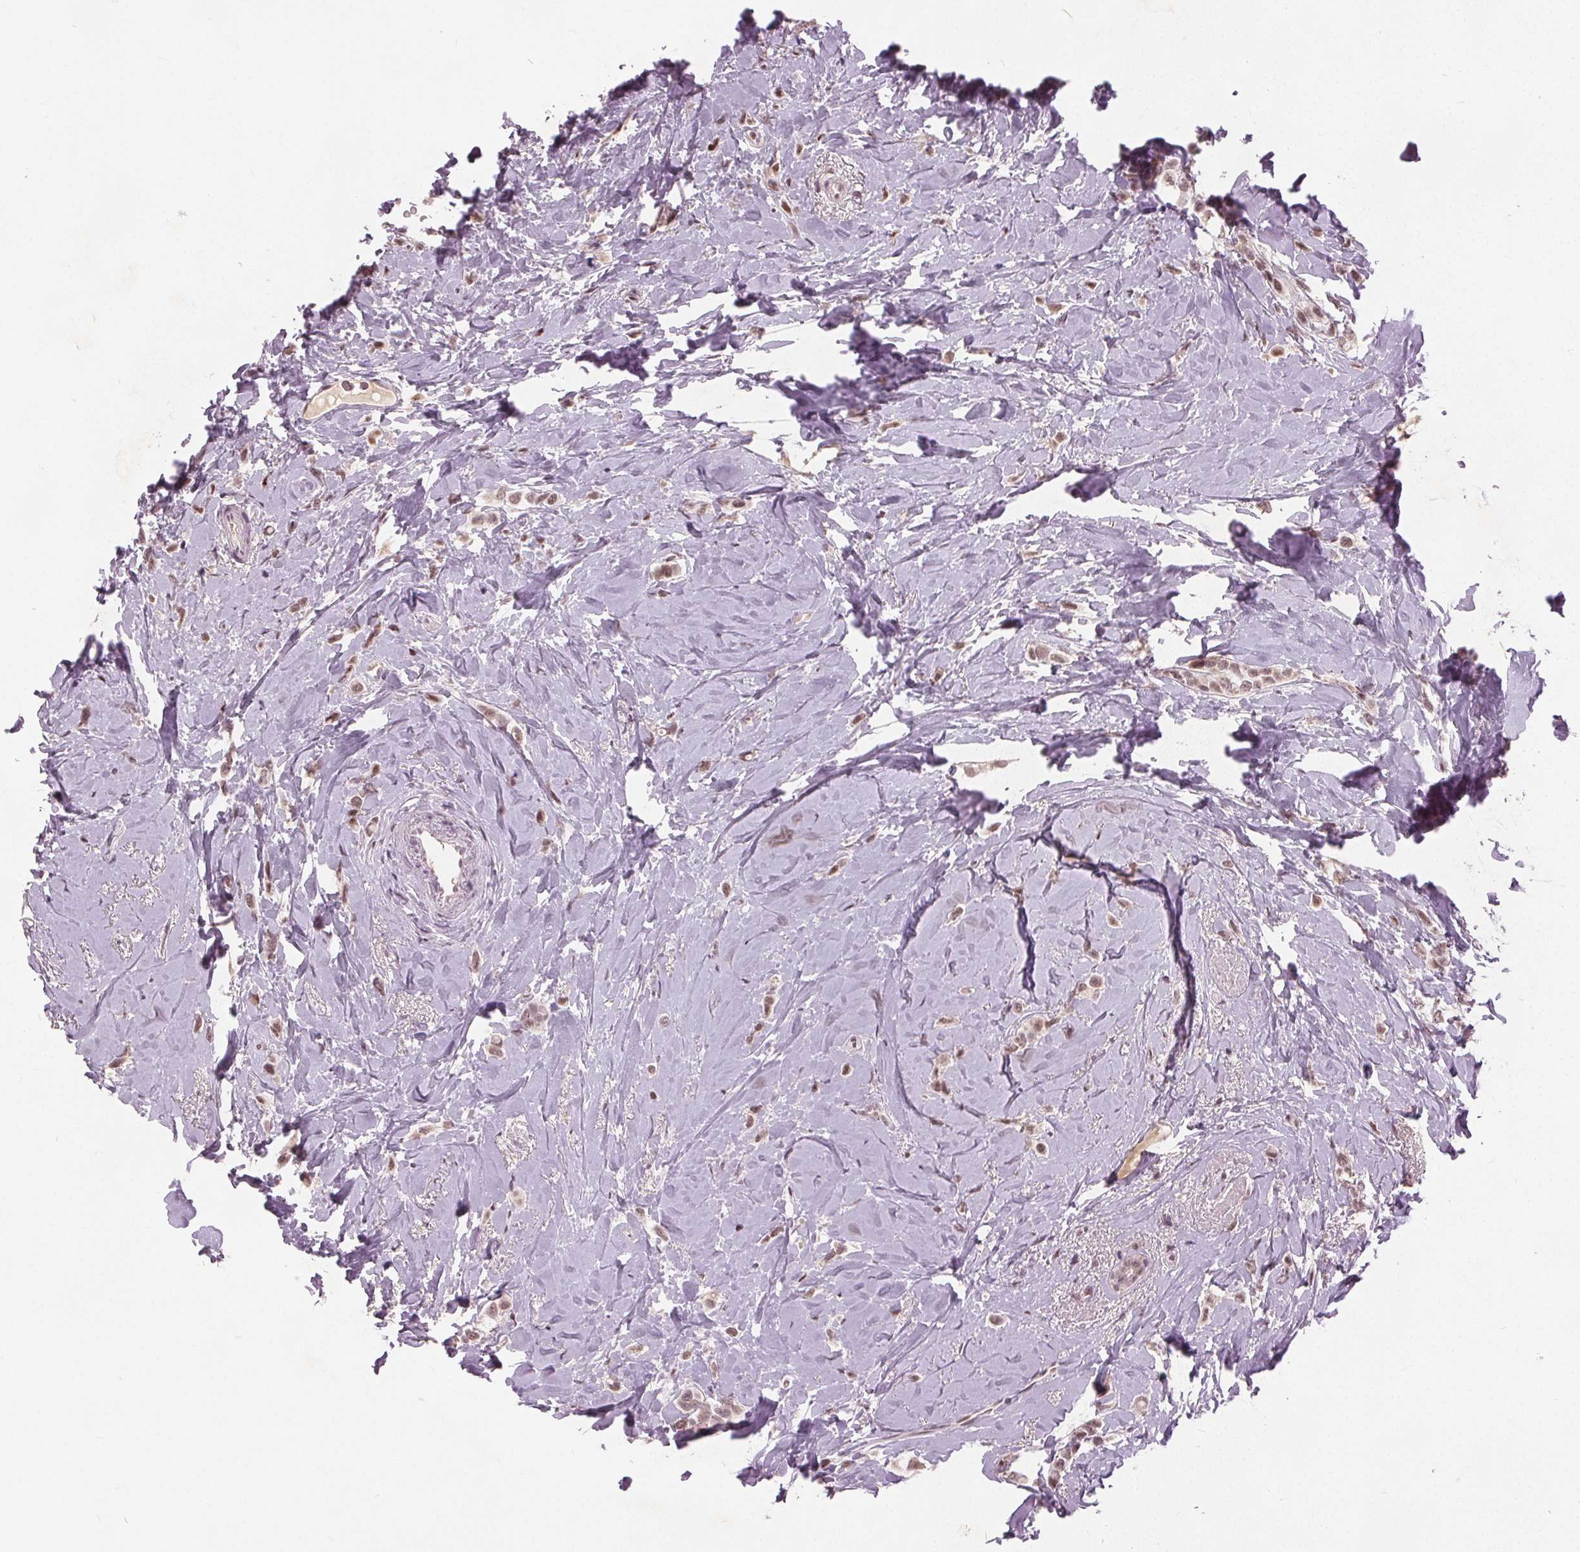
{"staining": {"intensity": "moderate", "quantity": ">75%", "location": "nuclear"}, "tissue": "breast cancer", "cell_type": "Tumor cells", "image_type": "cancer", "snomed": [{"axis": "morphology", "description": "Lobular carcinoma"}, {"axis": "topography", "description": "Breast"}], "caption": "Human breast cancer (lobular carcinoma) stained with a brown dye displays moderate nuclear positive positivity in about >75% of tumor cells.", "gene": "TTC34", "patient": {"sex": "female", "age": 66}}